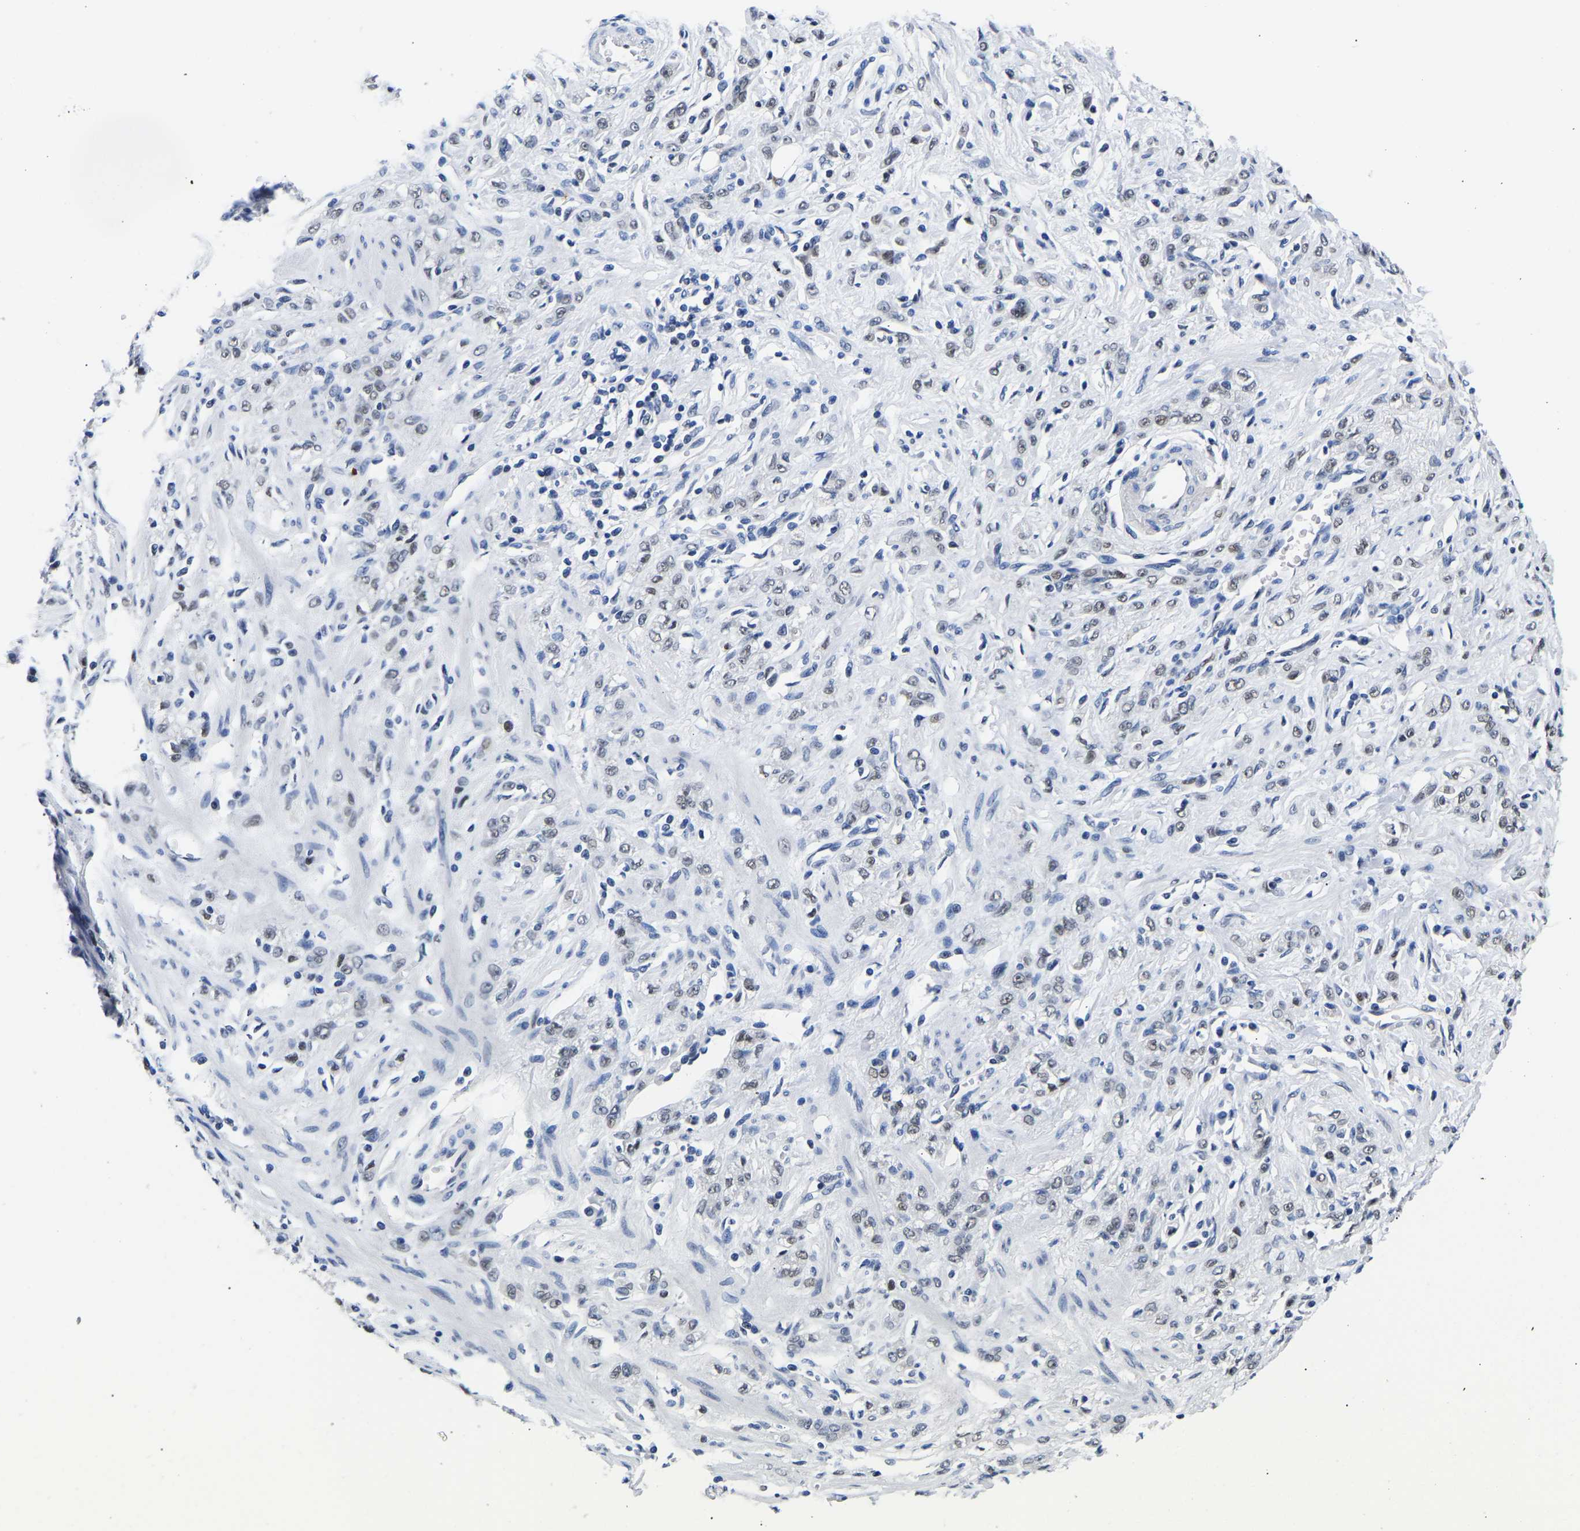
{"staining": {"intensity": "weak", "quantity": "<25%", "location": "nuclear"}, "tissue": "stomach cancer", "cell_type": "Tumor cells", "image_type": "cancer", "snomed": [{"axis": "morphology", "description": "Normal tissue, NOS"}, {"axis": "morphology", "description": "Adenocarcinoma, NOS"}, {"axis": "topography", "description": "Stomach"}], "caption": "This is an immunohistochemistry (IHC) micrograph of human stomach cancer (adenocarcinoma). There is no expression in tumor cells.", "gene": "PTRHD1", "patient": {"sex": "male", "age": 82}}